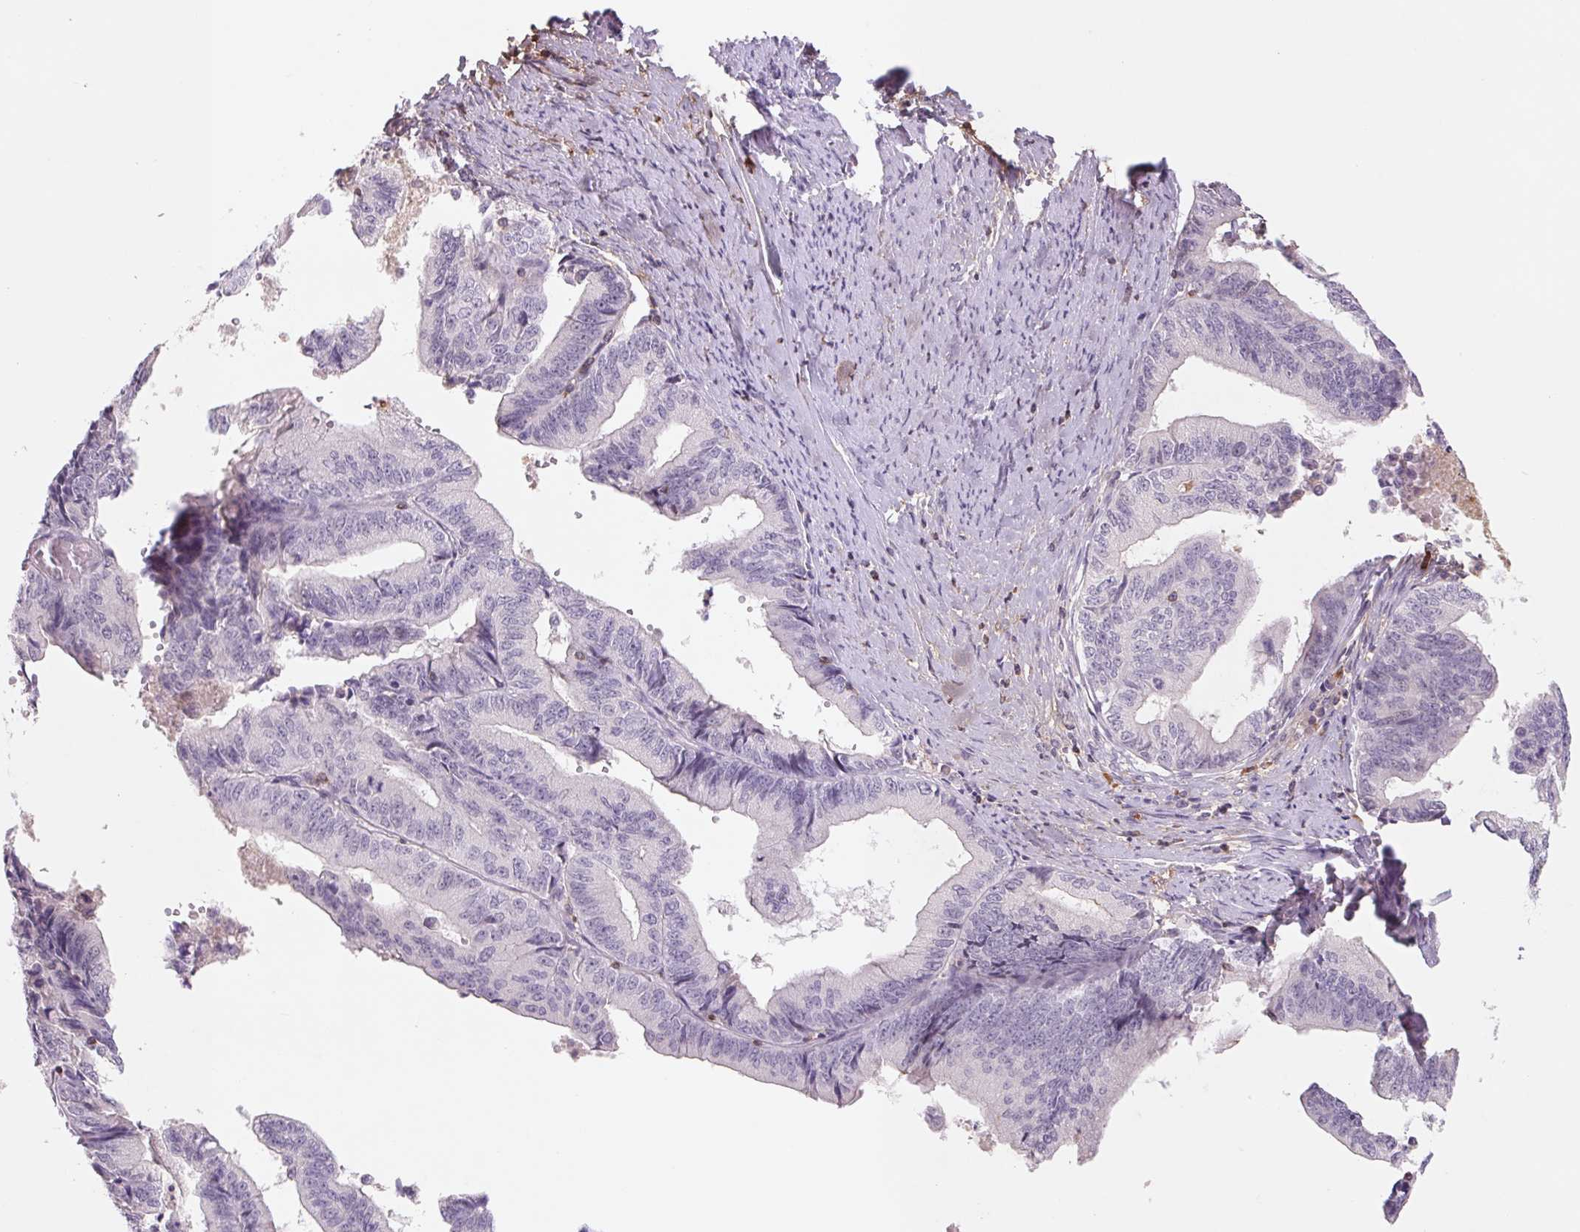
{"staining": {"intensity": "negative", "quantity": "none", "location": "none"}, "tissue": "endometrial cancer", "cell_type": "Tumor cells", "image_type": "cancer", "snomed": [{"axis": "morphology", "description": "Adenocarcinoma, NOS"}, {"axis": "topography", "description": "Endometrium"}], "caption": "A photomicrograph of human adenocarcinoma (endometrial) is negative for staining in tumor cells.", "gene": "KIF26A", "patient": {"sex": "female", "age": 65}}